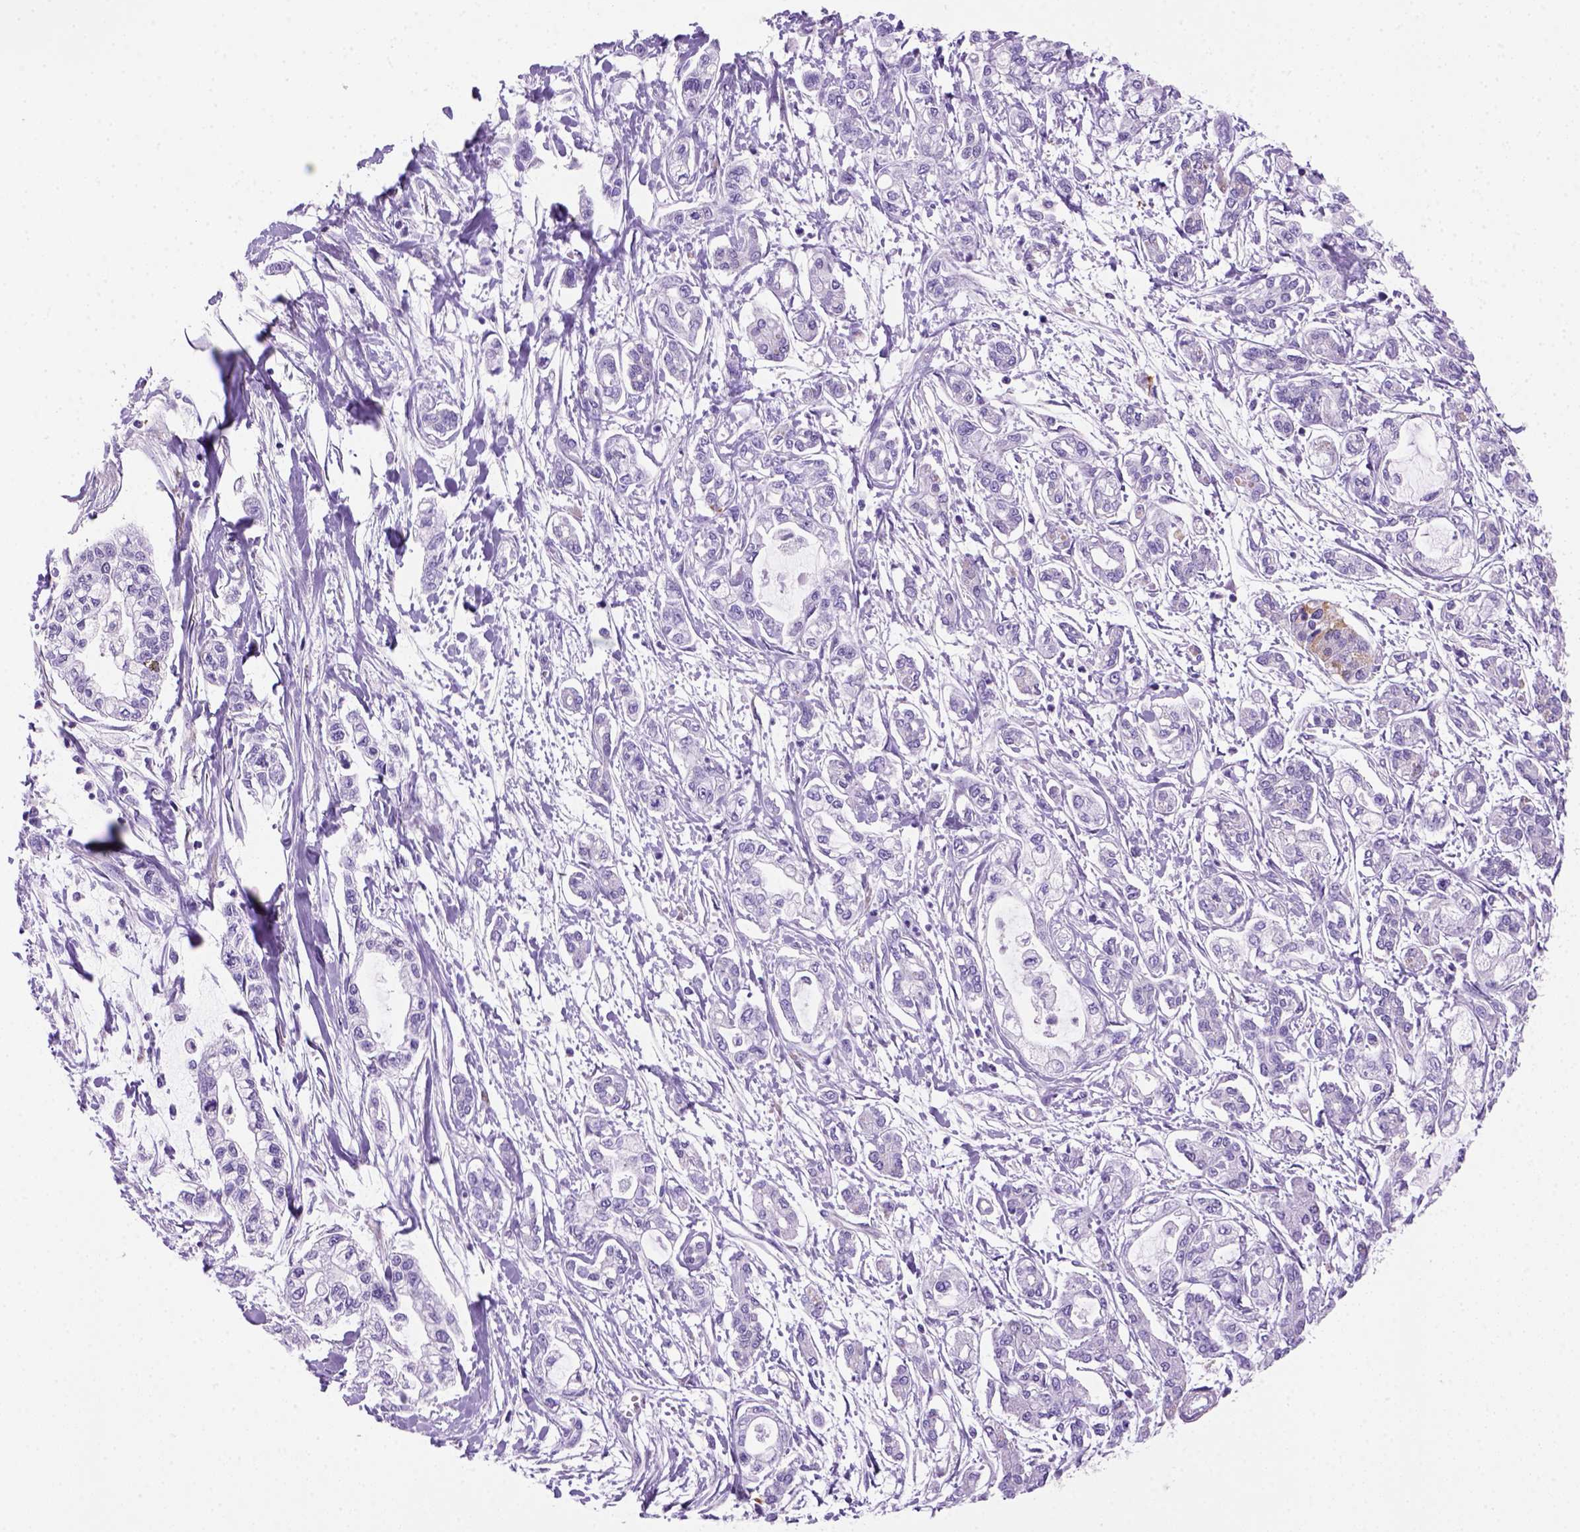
{"staining": {"intensity": "negative", "quantity": "none", "location": "none"}, "tissue": "pancreatic cancer", "cell_type": "Tumor cells", "image_type": "cancer", "snomed": [{"axis": "morphology", "description": "Adenocarcinoma, NOS"}, {"axis": "topography", "description": "Pancreas"}], "caption": "This is a histopathology image of immunohistochemistry (IHC) staining of adenocarcinoma (pancreatic), which shows no positivity in tumor cells. (DAB immunohistochemistry (IHC), high magnification).", "gene": "MGMT", "patient": {"sex": "male", "age": 54}}